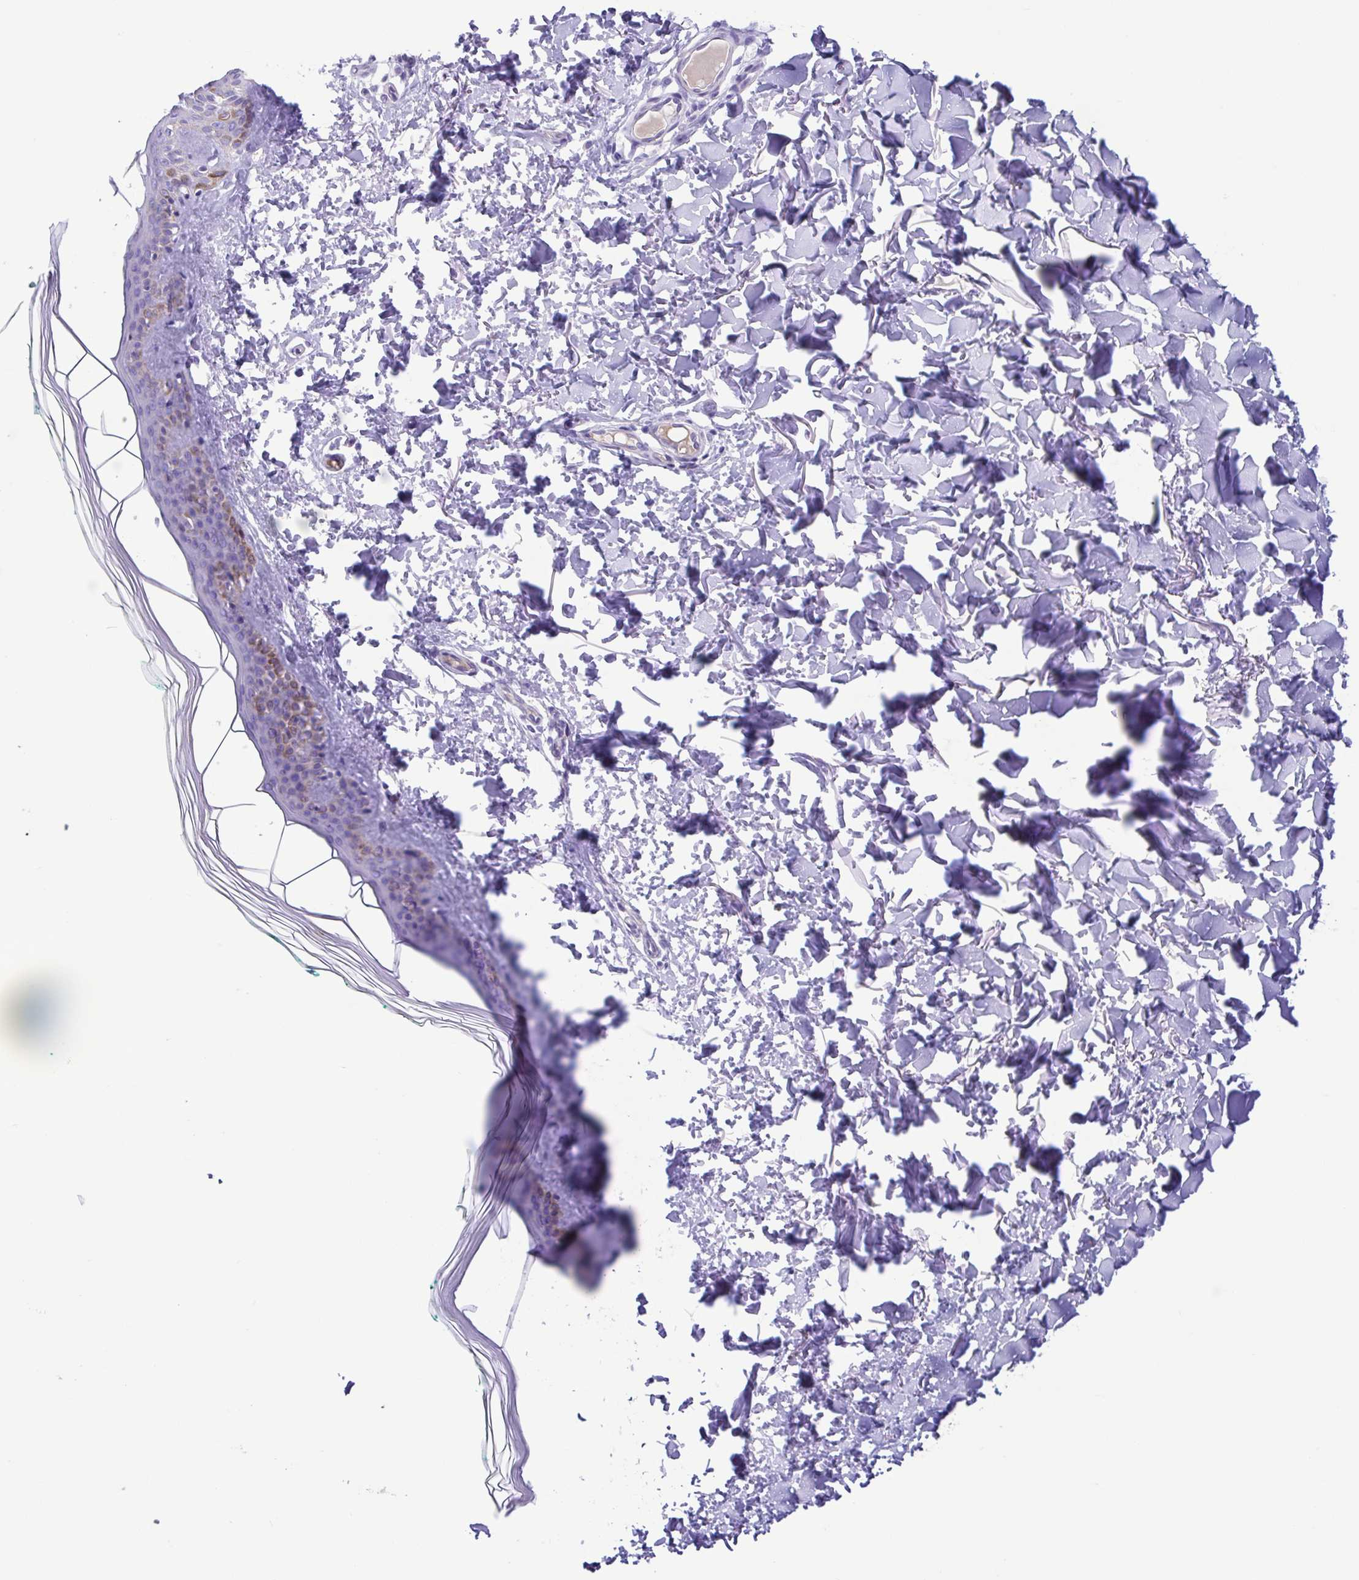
{"staining": {"intensity": "negative", "quantity": "none", "location": "none"}, "tissue": "skin", "cell_type": "Fibroblasts", "image_type": "normal", "snomed": [{"axis": "morphology", "description": "Normal tissue, NOS"}, {"axis": "topography", "description": "Skin"}, {"axis": "topography", "description": "Peripheral nerve tissue"}], "caption": "This is an immunohistochemistry micrograph of normal human skin. There is no positivity in fibroblasts.", "gene": "CYP11B1", "patient": {"sex": "female", "age": 45}}